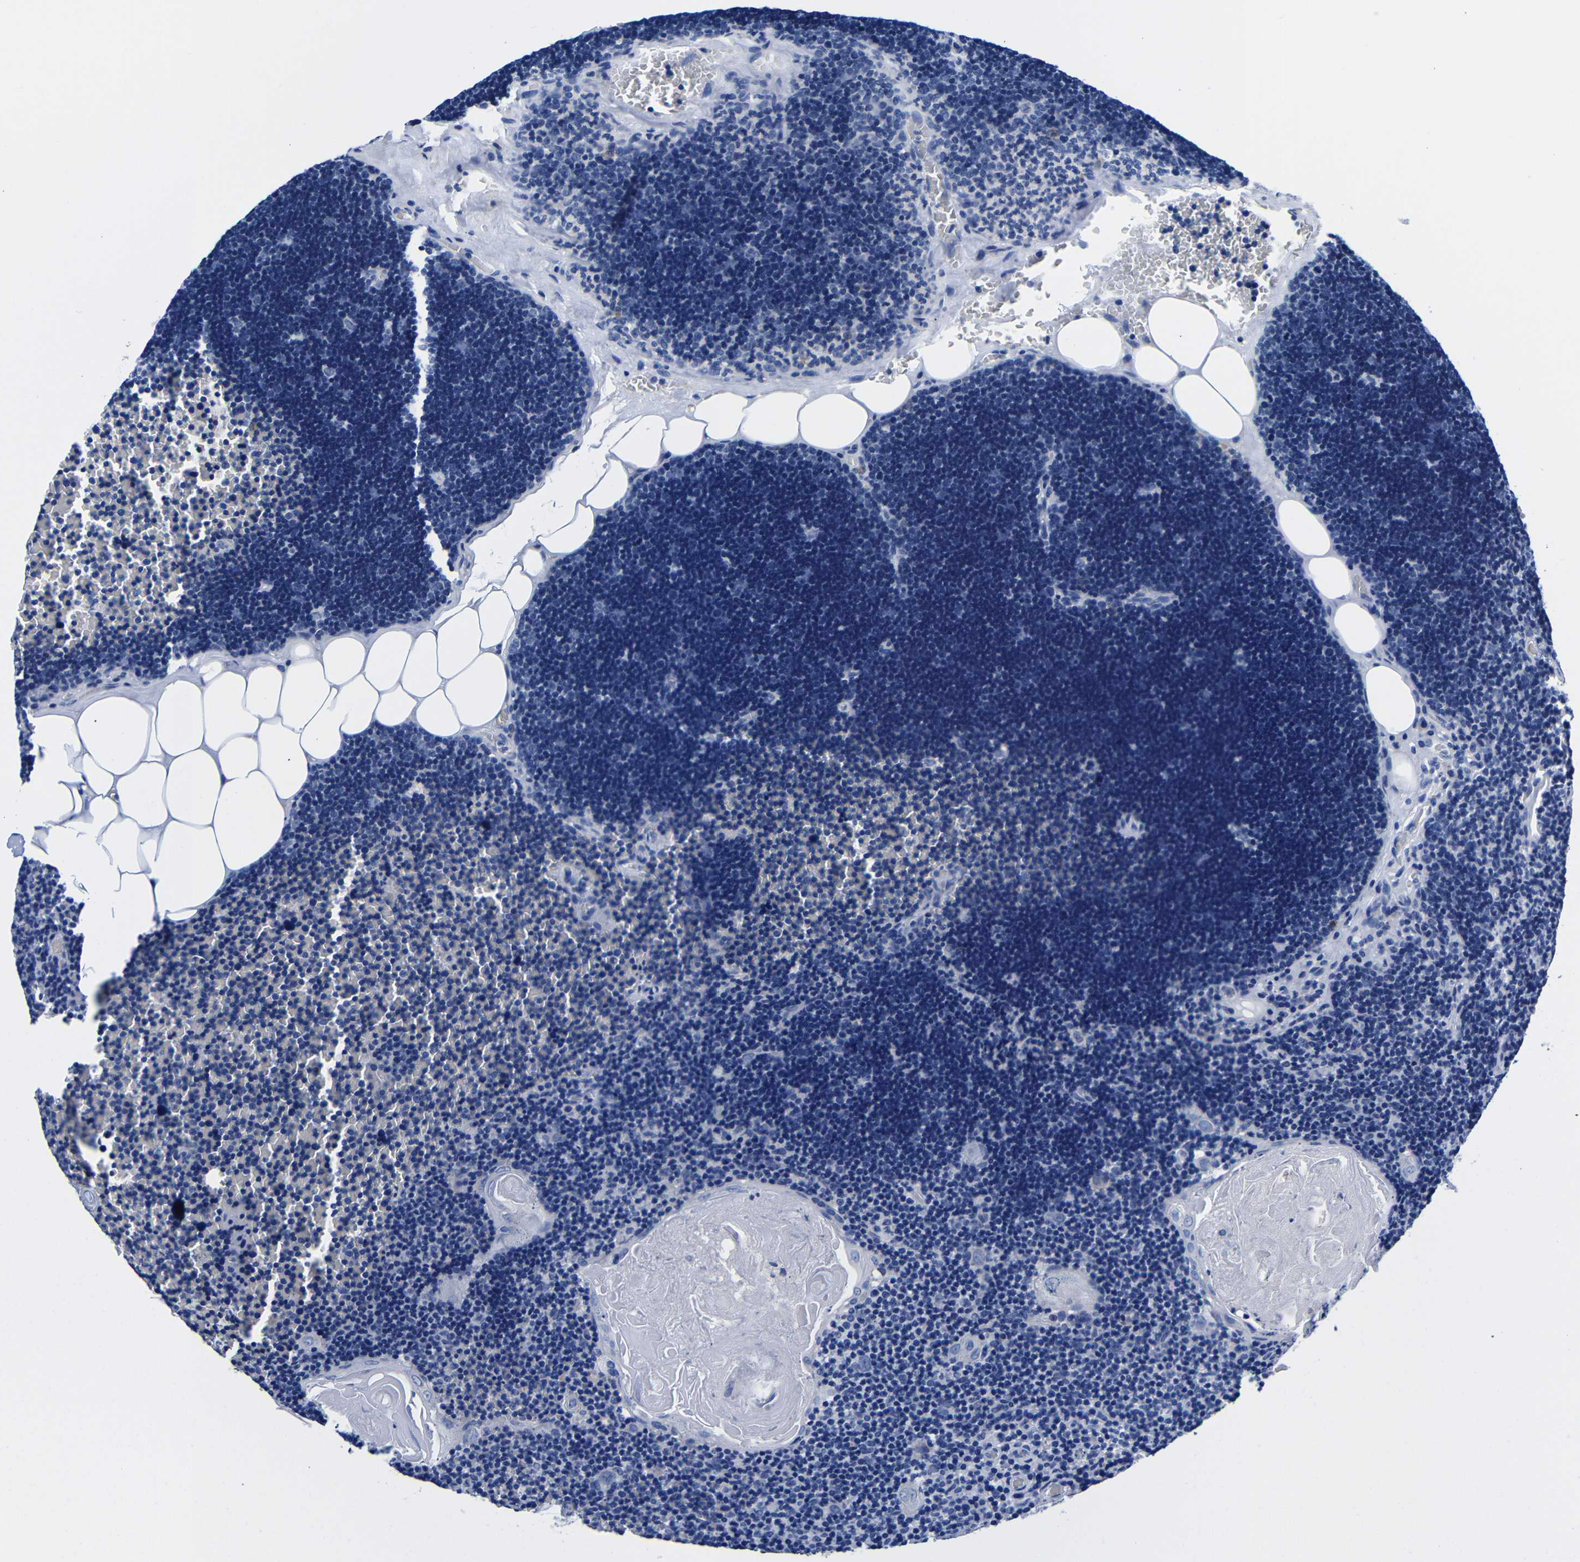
{"staining": {"intensity": "negative", "quantity": "none", "location": "none"}, "tissue": "lymph node", "cell_type": "Germinal center cells", "image_type": "normal", "snomed": [{"axis": "morphology", "description": "Normal tissue, NOS"}, {"axis": "topography", "description": "Lymph node"}], "caption": "Lymph node was stained to show a protein in brown. There is no significant positivity in germinal center cells. (Brightfield microscopy of DAB immunohistochemistry (IHC) at high magnification).", "gene": "CLEC4G", "patient": {"sex": "male", "age": 33}}